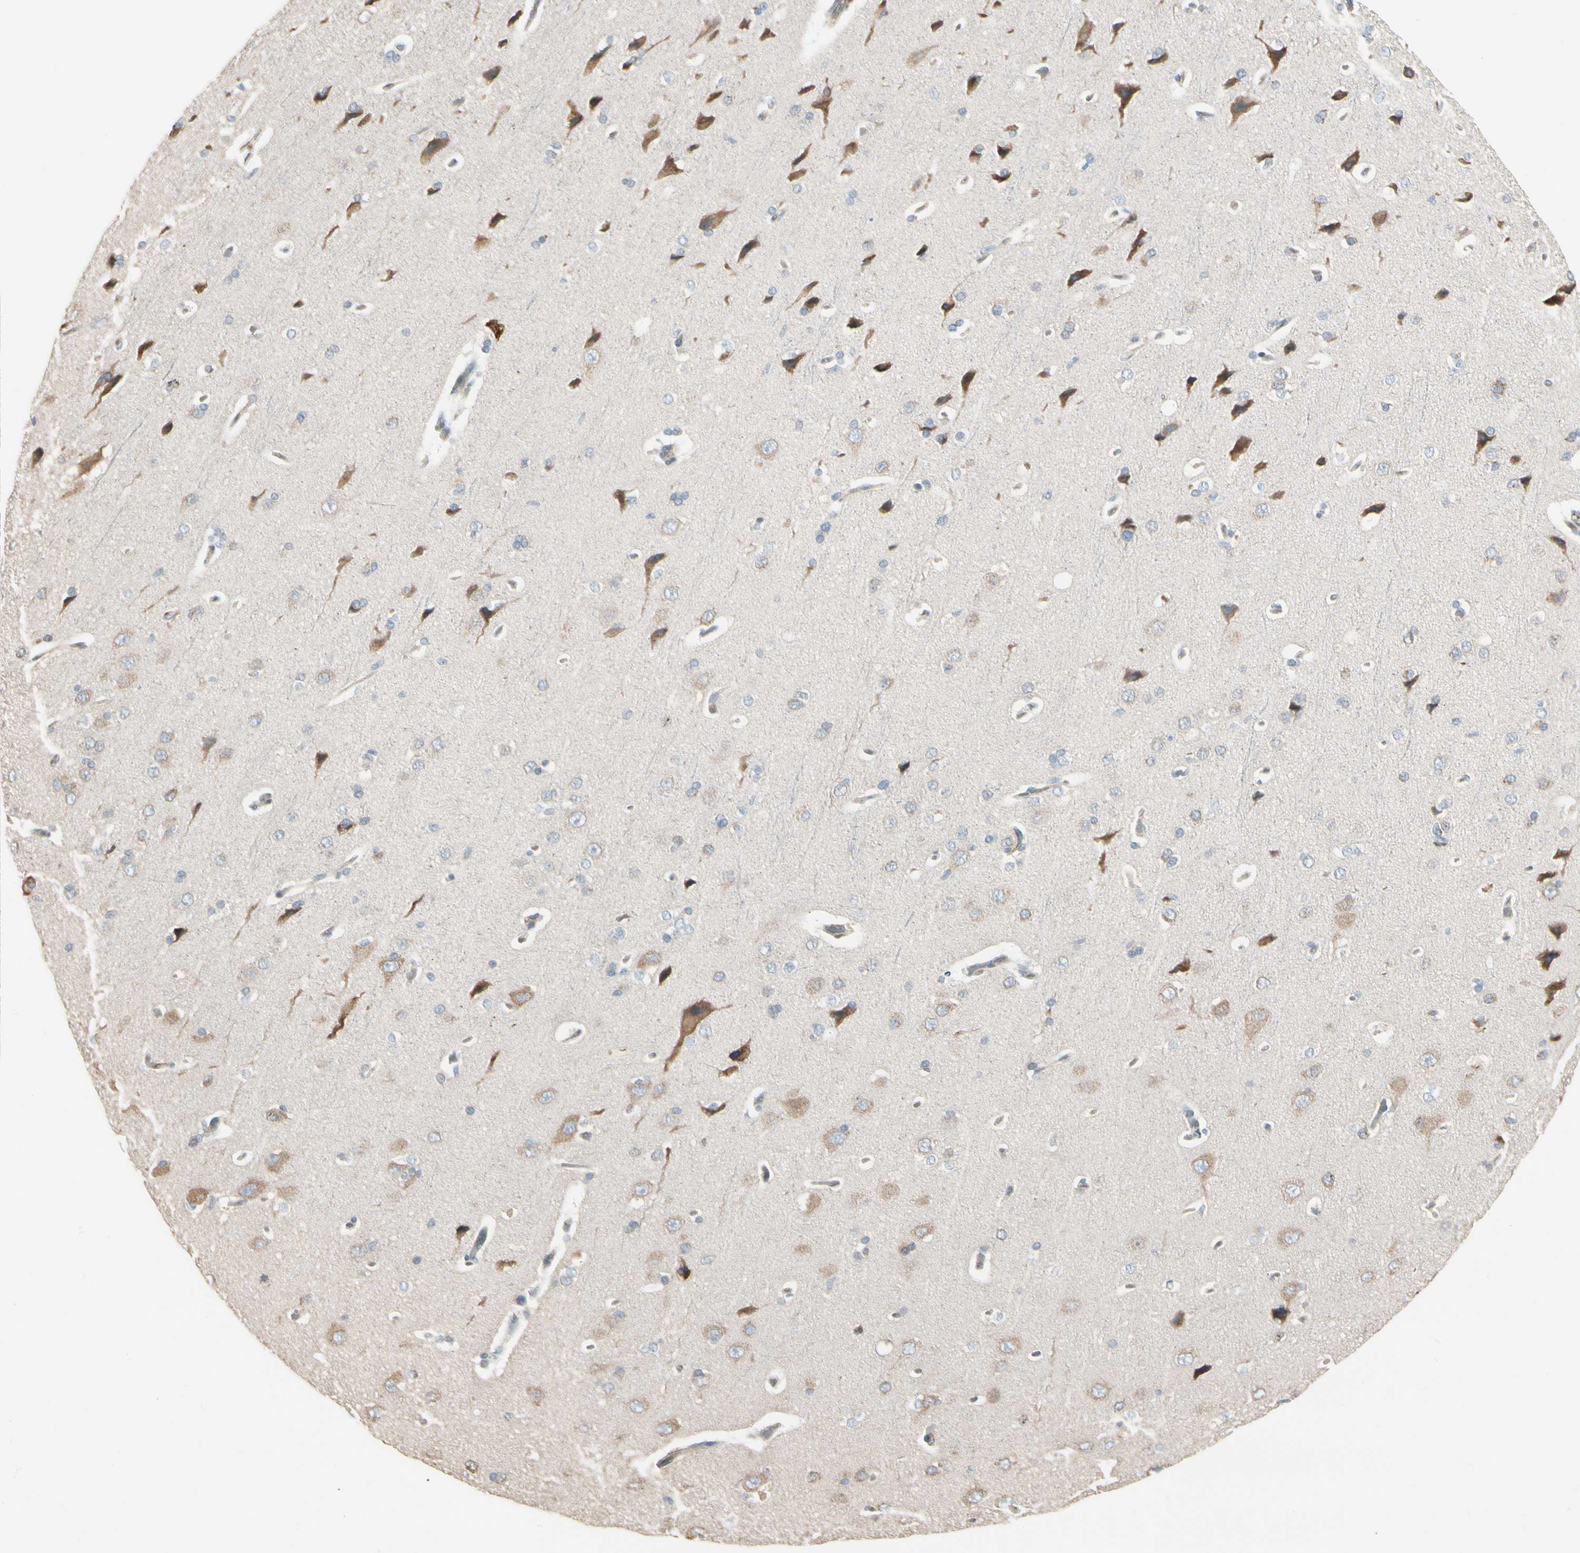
{"staining": {"intensity": "negative", "quantity": "none", "location": "none"}, "tissue": "cerebral cortex", "cell_type": "Endothelial cells", "image_type": "normal", "snomed": [{"axis": "morphology", "description": "Normal tissue, NOS"}, {"axis": "topography", "description": "Cerebral cortex"}], "caption": "Immunohistochemistry of benign human cerebral cortex demonstrates no positivity in endothelial cells.", "gene": "NUCB2", "patient": {"sex": "male", "age": 62}}